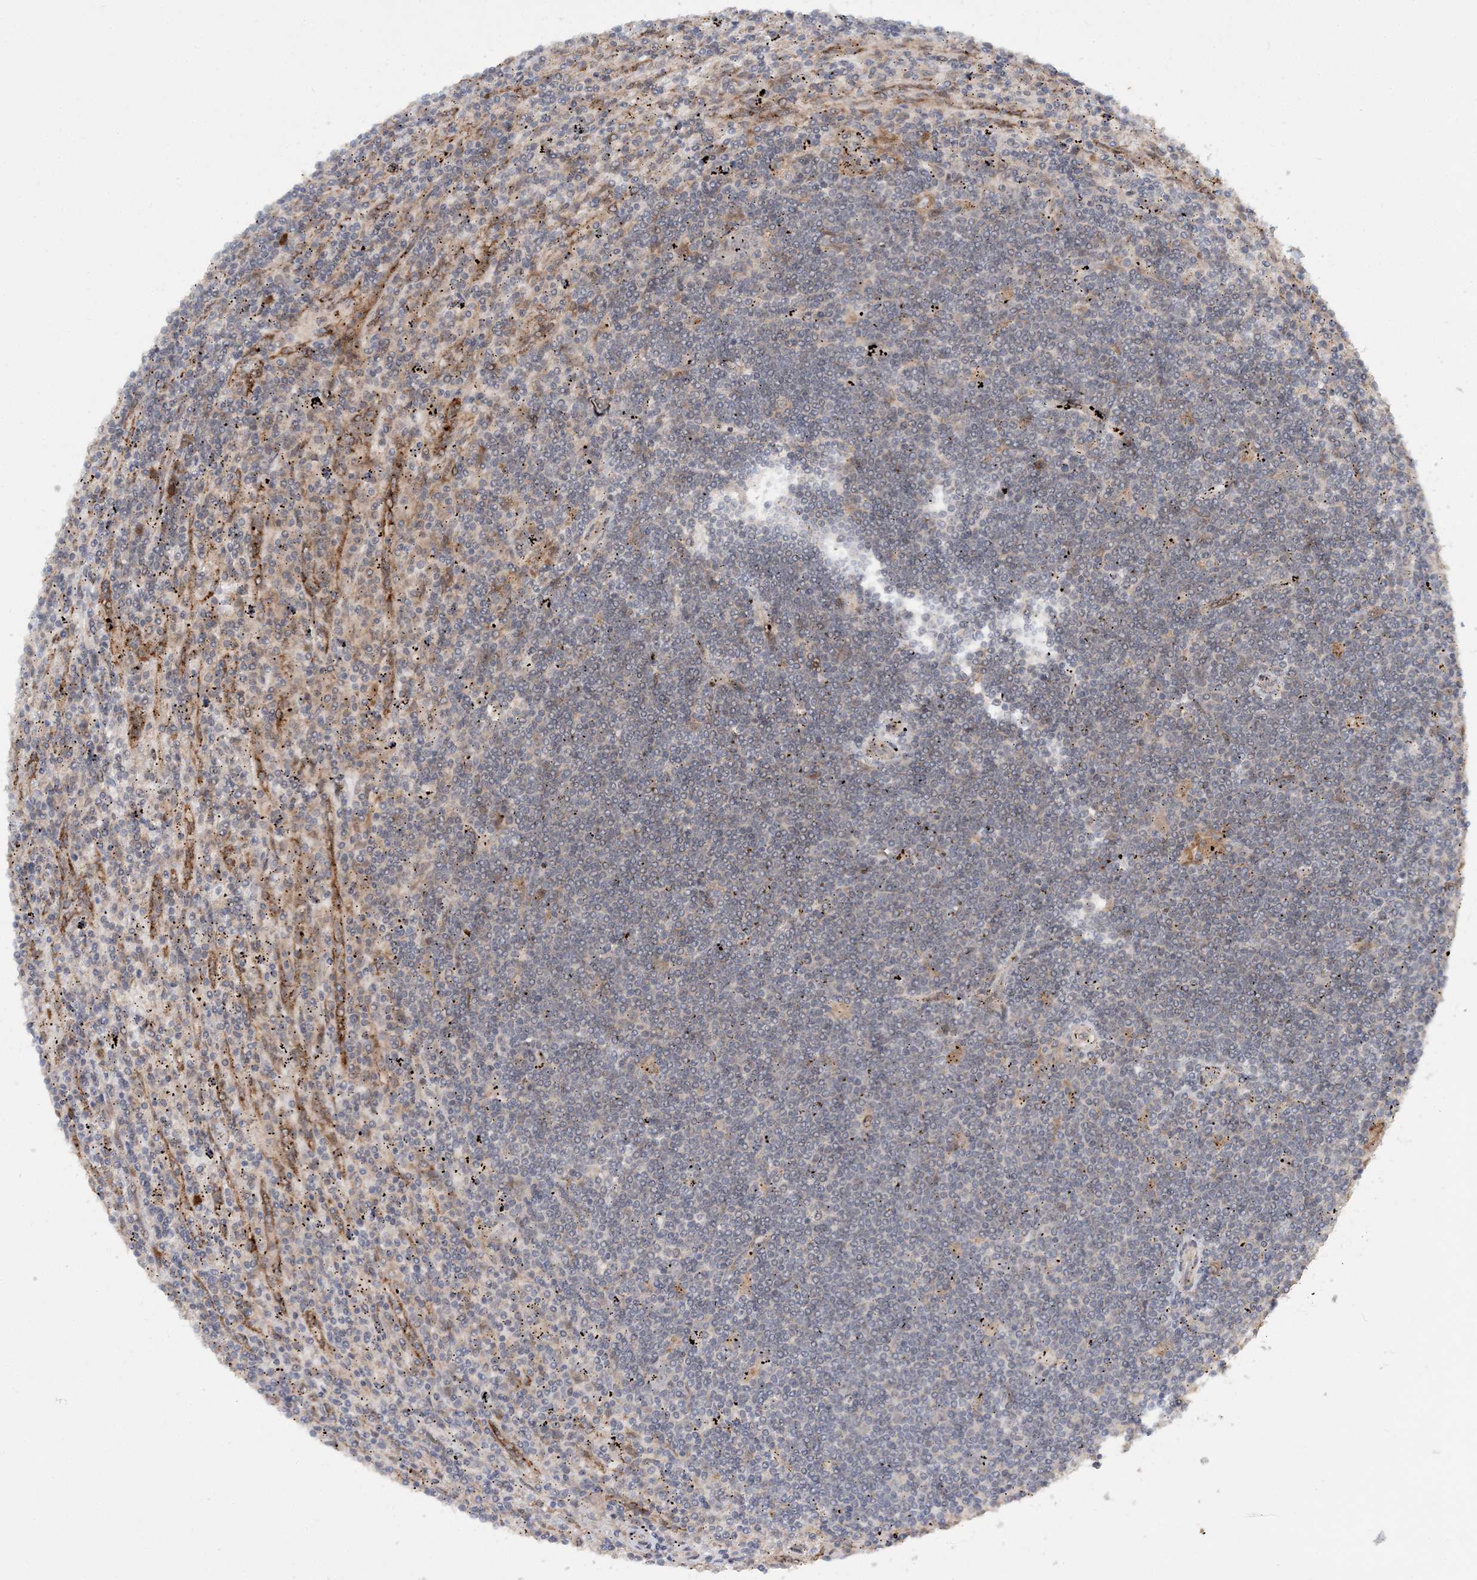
{"staining": {"intensity": "negative", "quantity": "none", "location": "none"}, "tissue": "lymphoma", "cell_type": "Tumor cells", "image_type": "cancer", "snomed": [{"axis": "morphology", "description": "Malignant lymphoma, non-Hodgkin's type, Low grade"}, {"axis": "topography", "description": "Spleen"}], "caption": "Malignant lymphoma, non-Hodgkin's type (low-grade) stained for a protein using immunohistochemistry (IHC) demonstrates no positivity tumor cells.", "gene": "UBR3", "patient": {"sex": "male", "age": 76}}